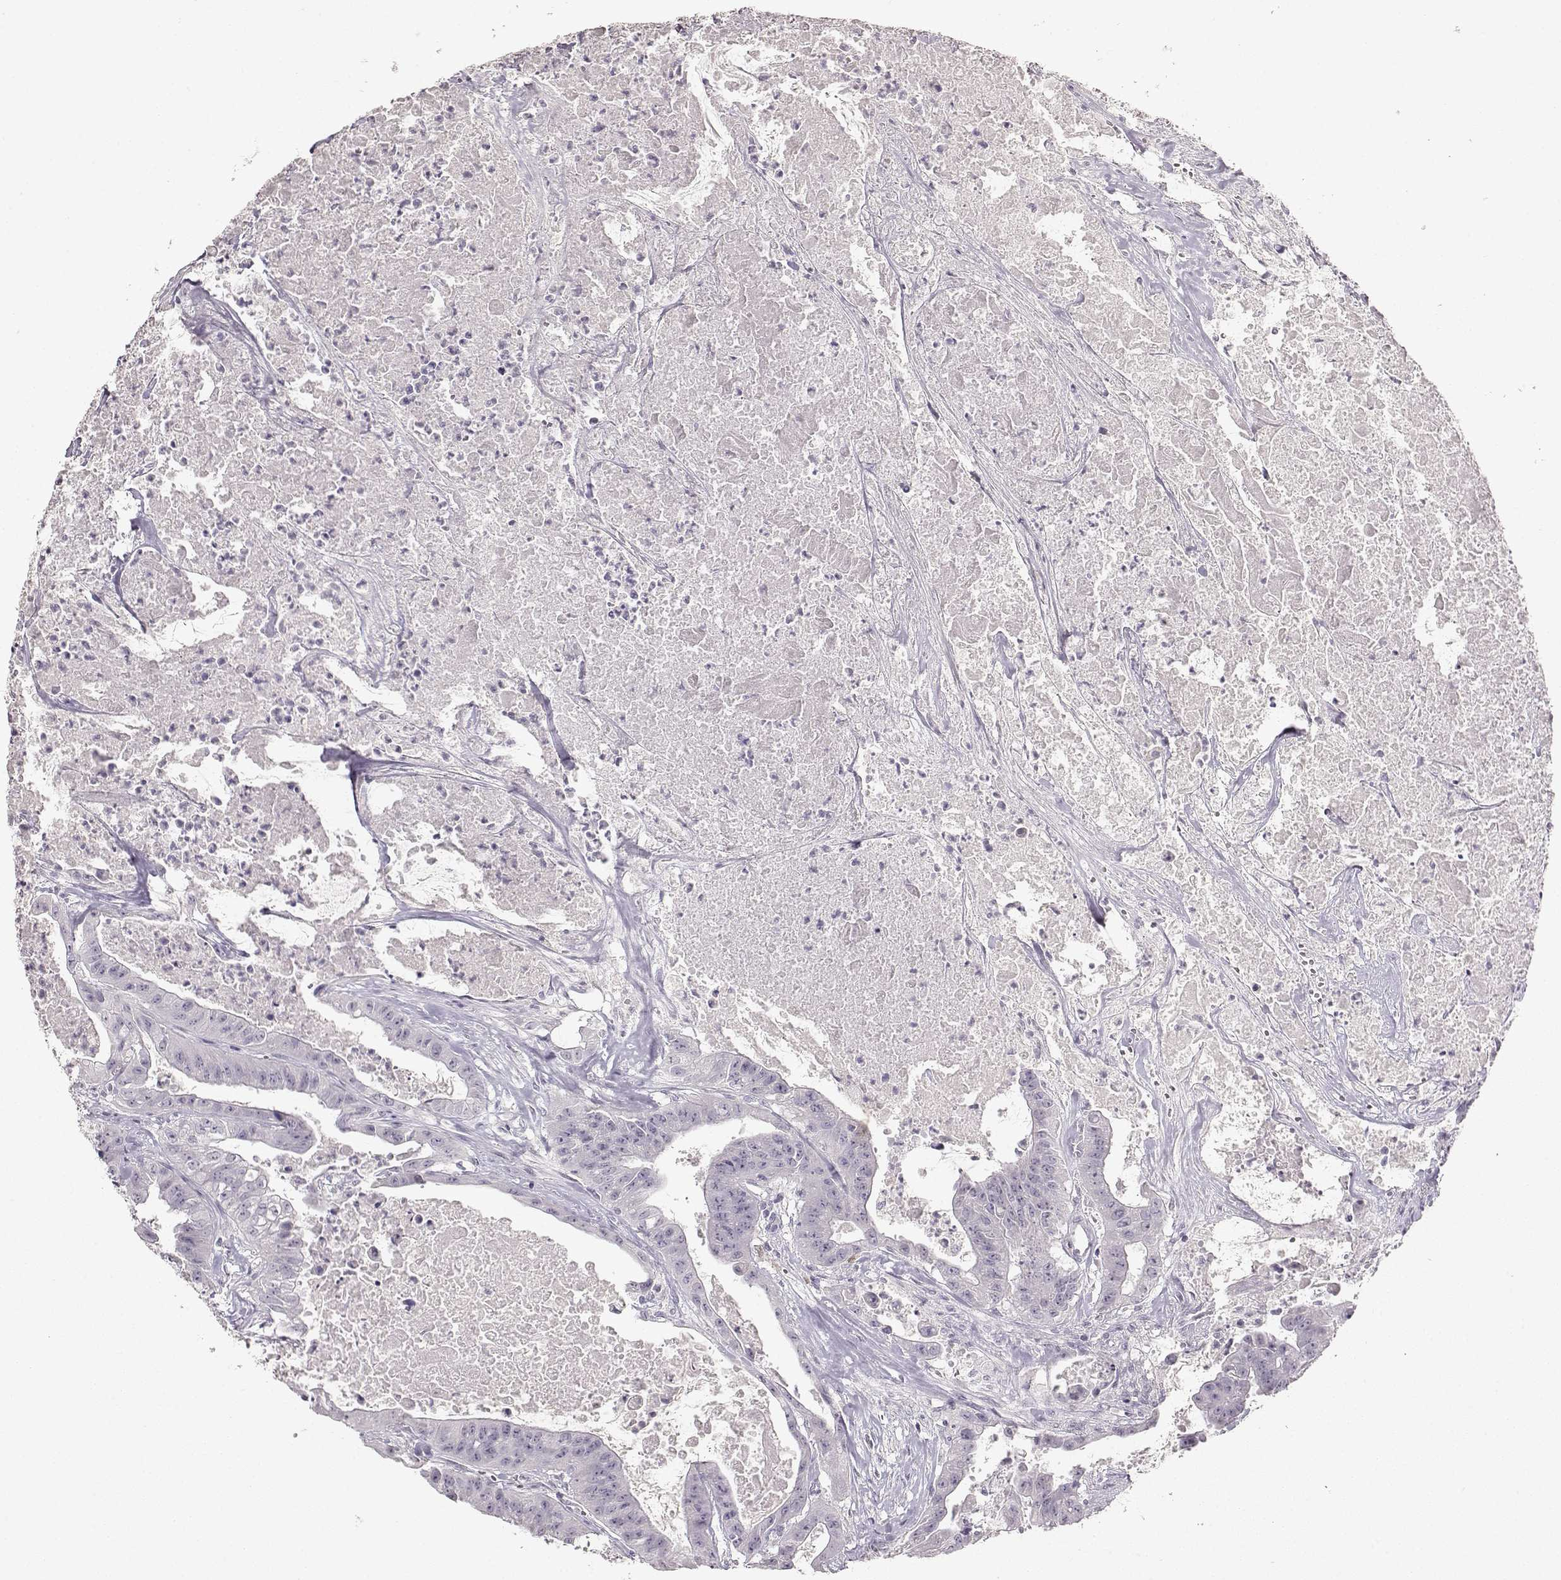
{"staining": {"intensity": "negative", "quantity": "none", "location": "none"}, "tissue": "colorectal cancer", "cell_type": "Tumor cells", "image_type": "cancer", "snomed": [{"axis": "morphology", "description": "Adenocarcinoma, NOS"}, {"axis": "topography", "description": "Colon"}], "caption": "Immunohistochemistry micrograph of colorectal adenocarcinoma stained for a protein (brown), which demonstrates no staining in tumor cells. (IHC, brightfield microscopy, high magnification).", "gene": "S100B", "patient": {"sex": "male", "age": 33}}